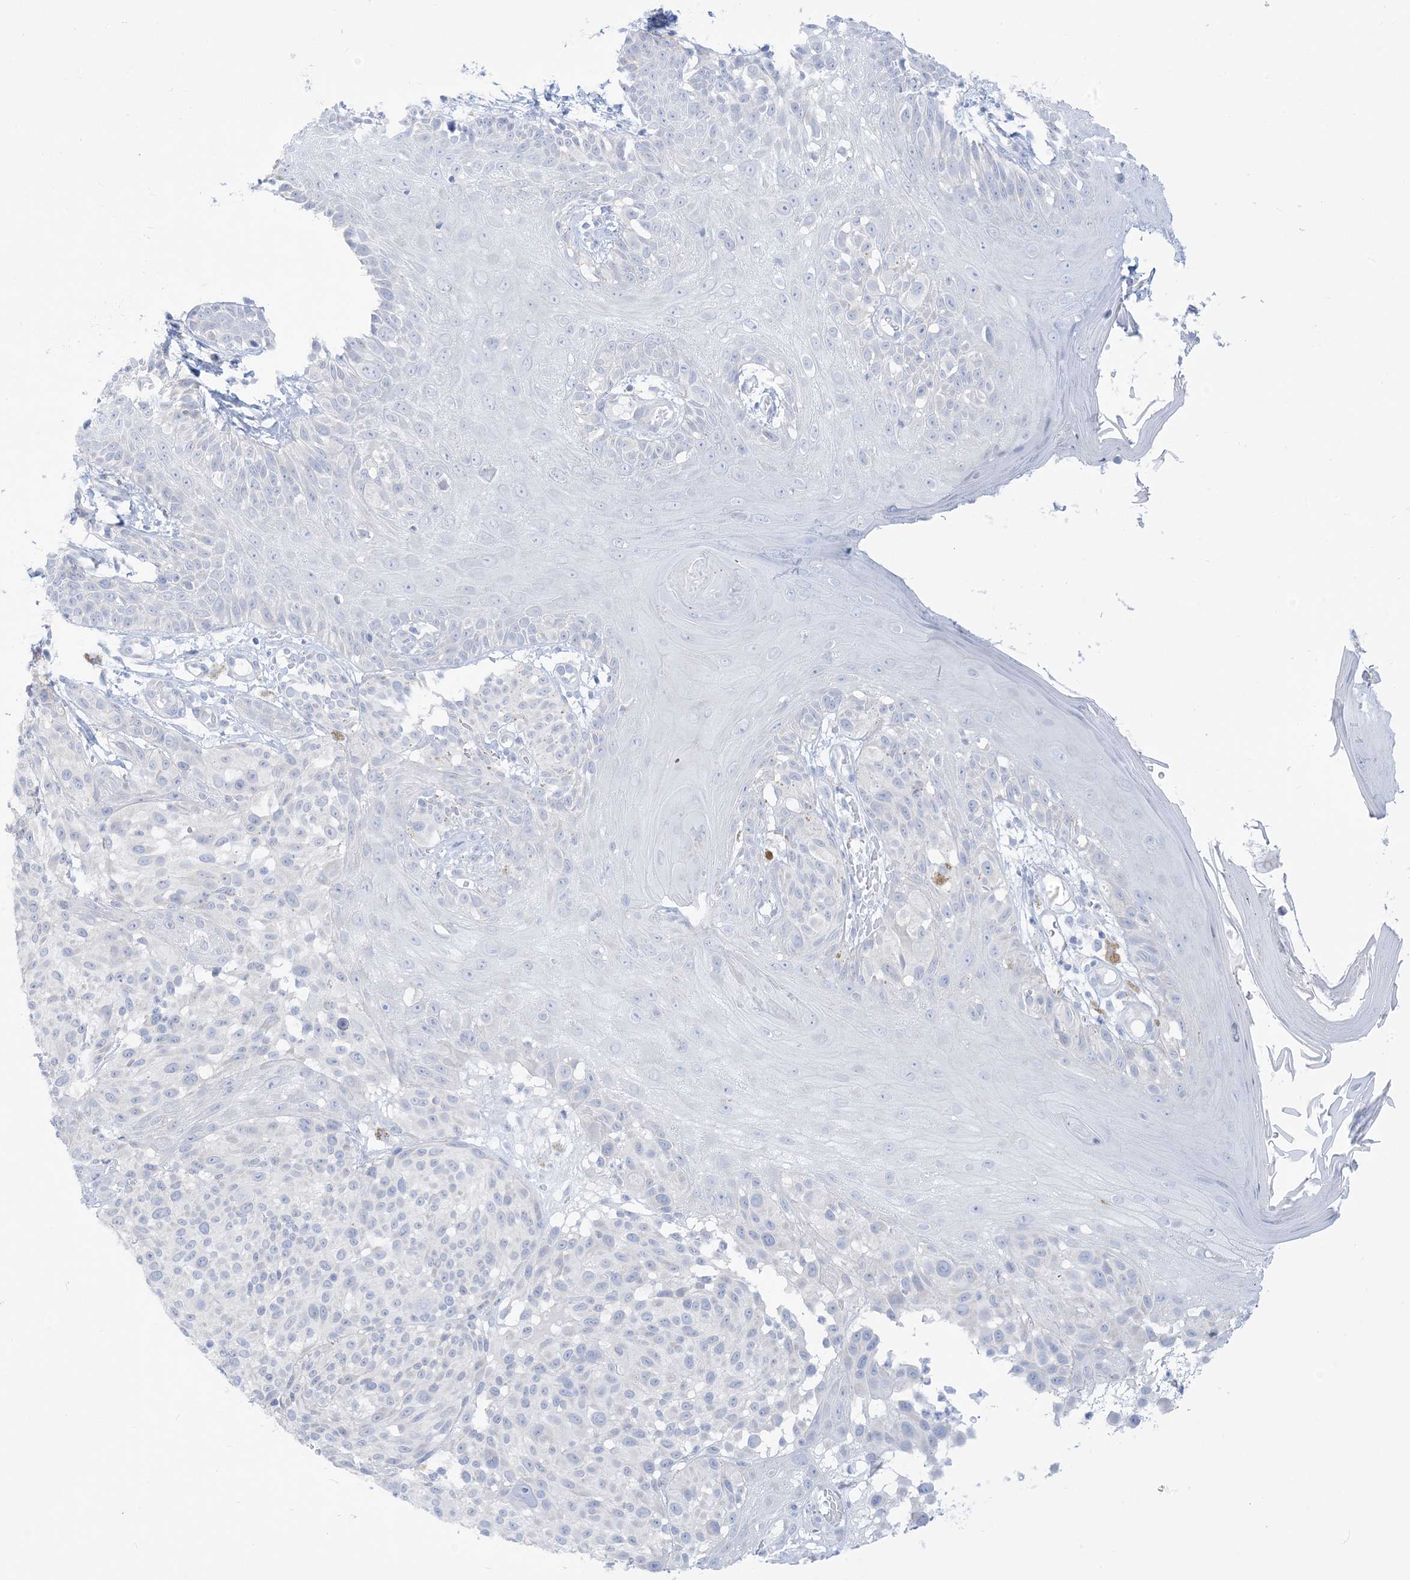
{"staining": {"intensity": "negative", "quantity": "none", "location": "none"}, "tissue": "melanoma", "cell_type": "Tumor cells", "image_type": "cancer", "snomed": [{"axis": "morphology", "description": "Malignant melanoma, NOS"}, {"axis": "topography", "description": "Skin"}], "caption": "IHC photomicrograph of malignant melanoma stained for a protein (brown), which demonstrates no expression in tumor cells. (Stains: DAB IHC with hematoxylin counter stain, Microscopy: brightfield microscopy at high magnification).", "gene": "MARS2", "patient": {"sex": "male", "age": 83}}